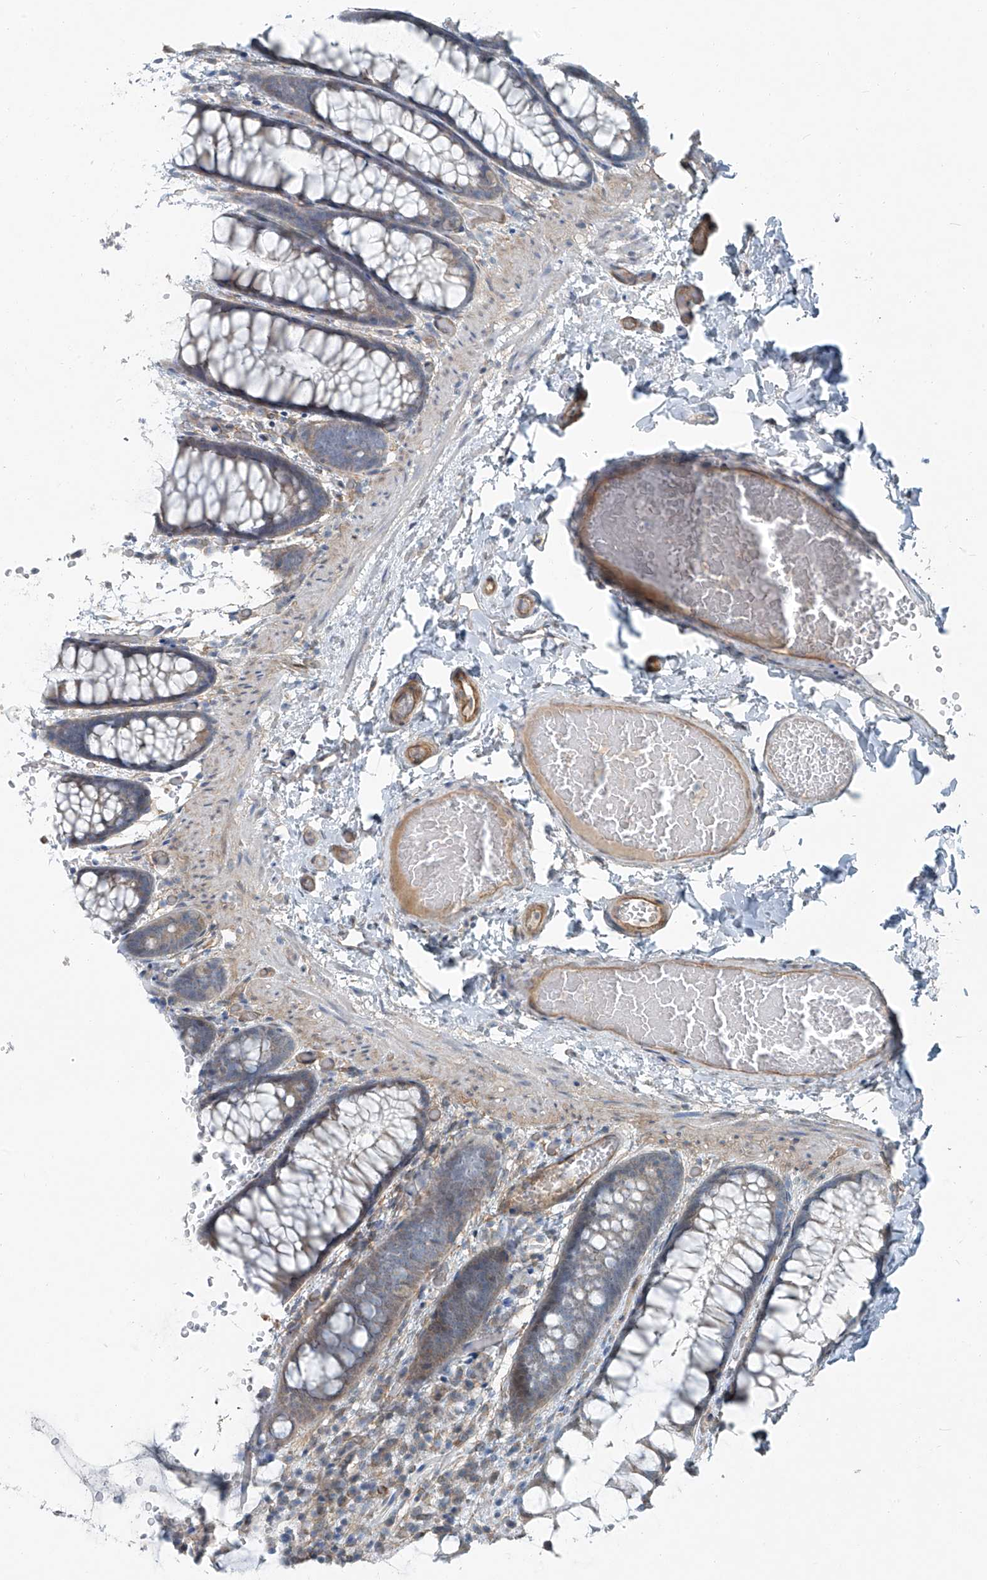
{"staining": {"intensity": "moderate", "quantity": ">75%", "location": "cytoplasmic/membranous"}, "tissue": "colon", "cell_type": "Endothelial cells", "image_type": "normal", "snomed": [{"axis": "morphology", "description": "Normal tissue, NOS"}, {"axis": "topography", "description": "Colon"}], "caption": "DAB immunohistochemical staining of unremarkable human colon shows moderate cytoplasmic/membranous protein staining in about >75% of endothelial cells.", "gene": "TNS2", "patient": {"sex": "male", "age": 47}}